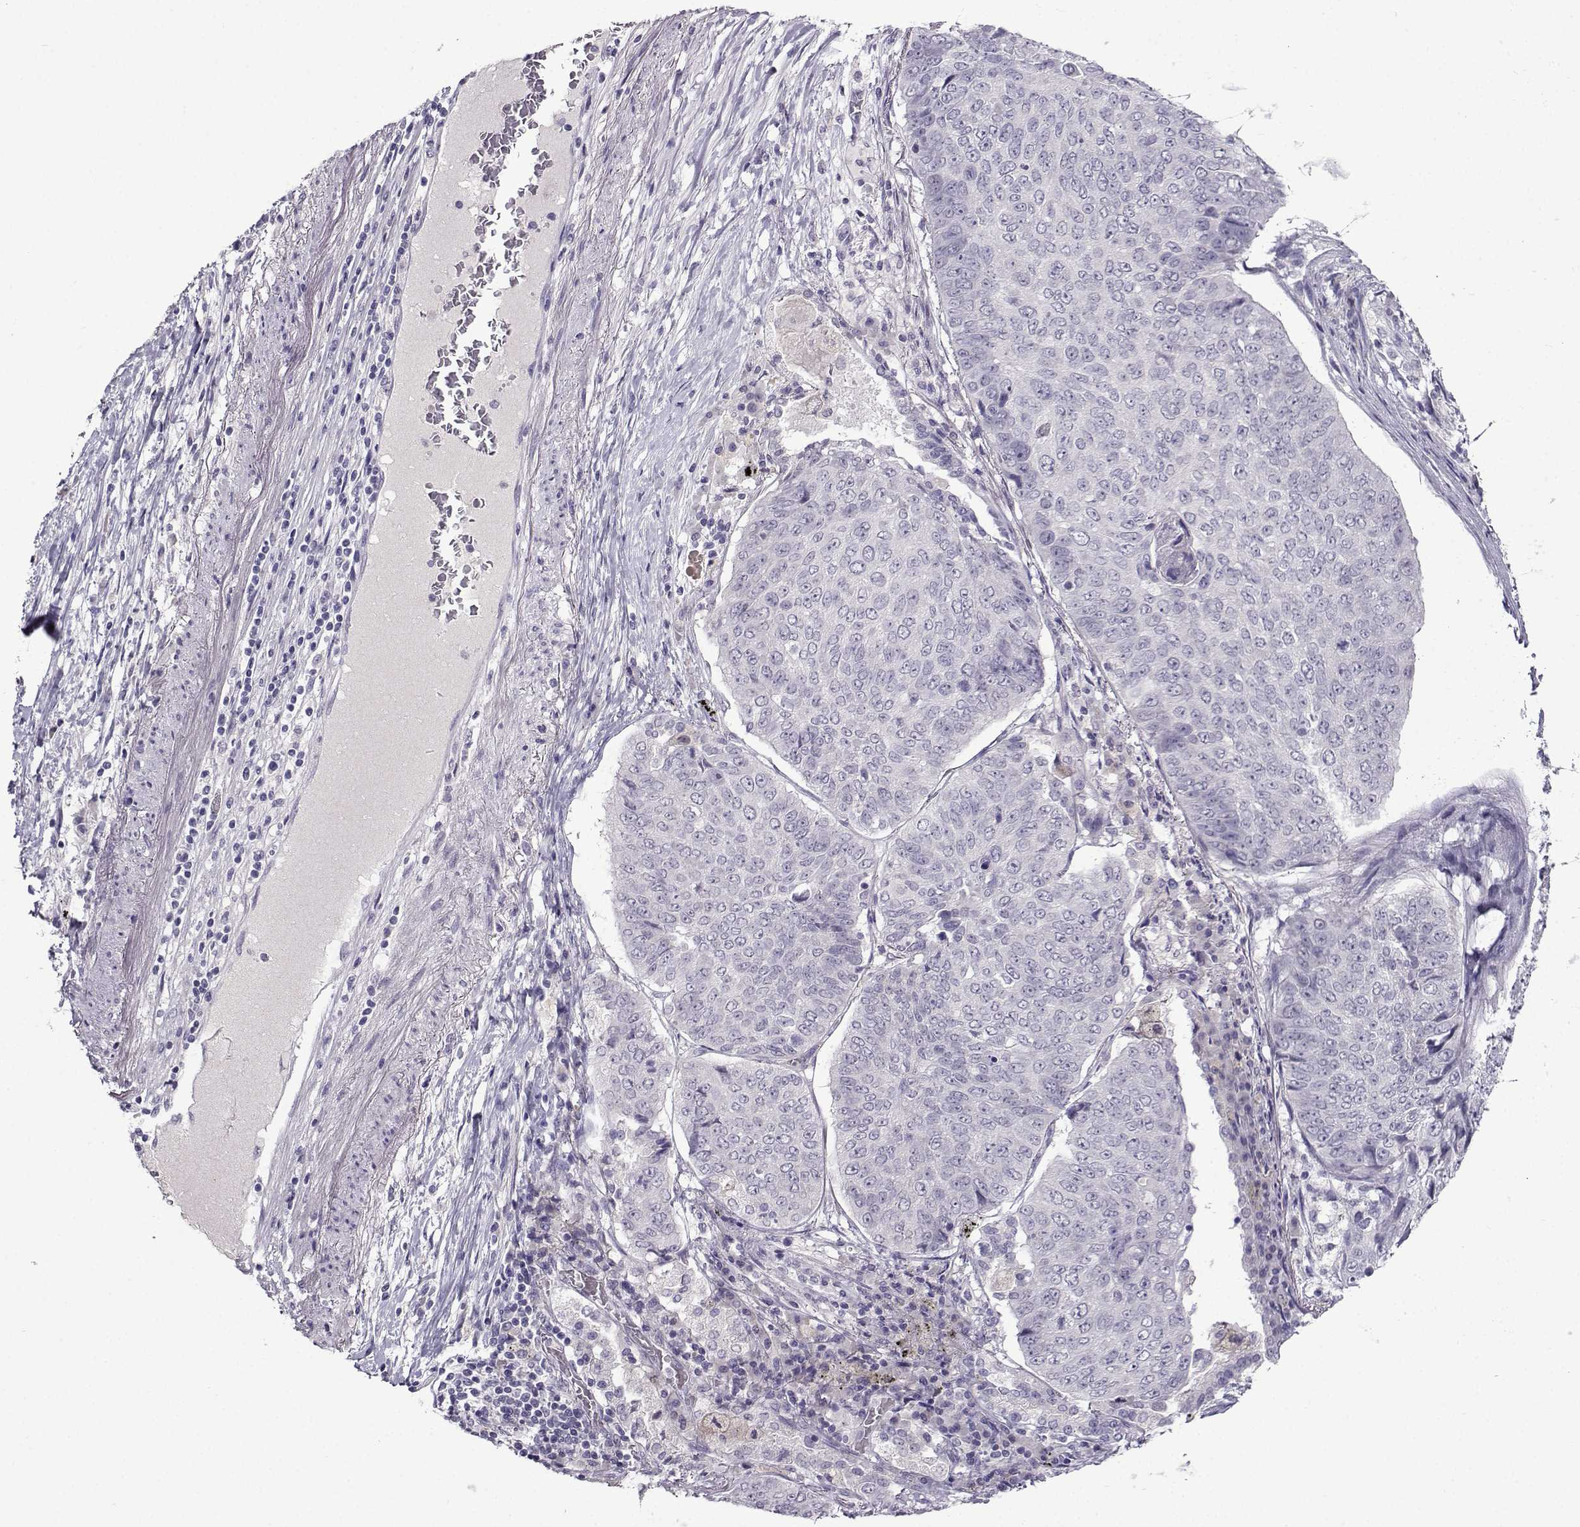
{"staining": {"intensity": "negative", "quantity": "none", "location": "none"}, "tissue": "lung cancer", "cell_type": "Tumor cells", "image_type": "cancer", "snomed": [{"axis": "morphology", "description": "Normal tissue, NOS"}, {"axis": "morphology", "description": "Squamous cell carcinoma, NOS"}, {"axis": "topography", "description": "Bronchus"}, {"axis": "topography", "description": "Lung"}], "caption": "Tumor cells show no significant protein staining in lung cancer (squamous cell carcinoma). The staining is performed using DAB (3,3'-diaminobenzidine) brown chromogen with nuclei counter-stained in using hematoxylin.", "gene": "CRYBB1", "patient": {"sex": "male", "age": 64}}